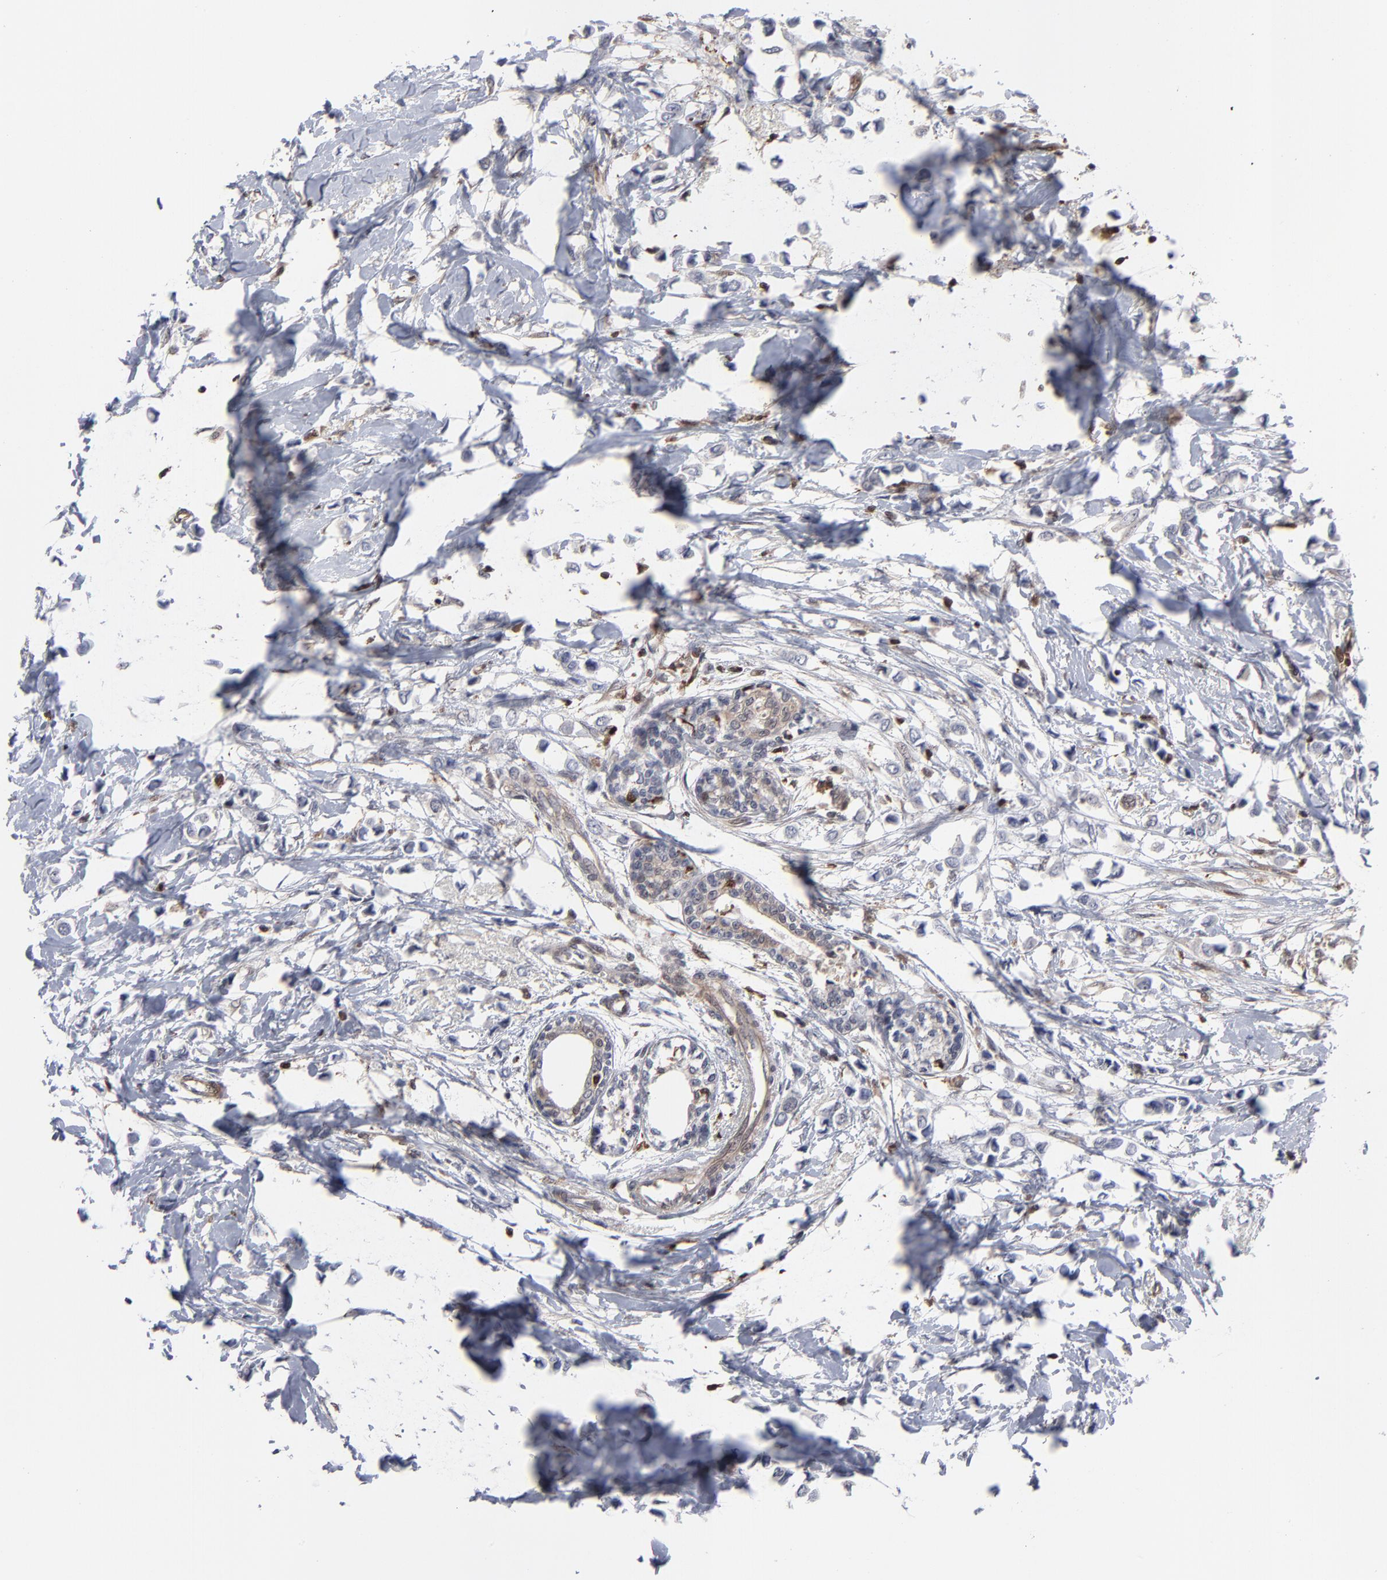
{"staining": {"intensity": "weak", "quantity": "<25%", "location": "cytoplasmic/membranous"}, "tissue": "breast cancer", "cell_type": "Tumor cells", "image_type": "cancer", "snomed": [{"axis": "morphology", "description": "Lobular carcinoma"}, {"axis": "topography", "description": "Breast"}], "caption": "The micrograph displays no staining of tumor cells in lobular carcinoma (breast). (Immunohistochemistry, brightfield microscopy, high magnification).", "gene": "MAP2K1", "patient": {"sex": "female", "age": 51}}